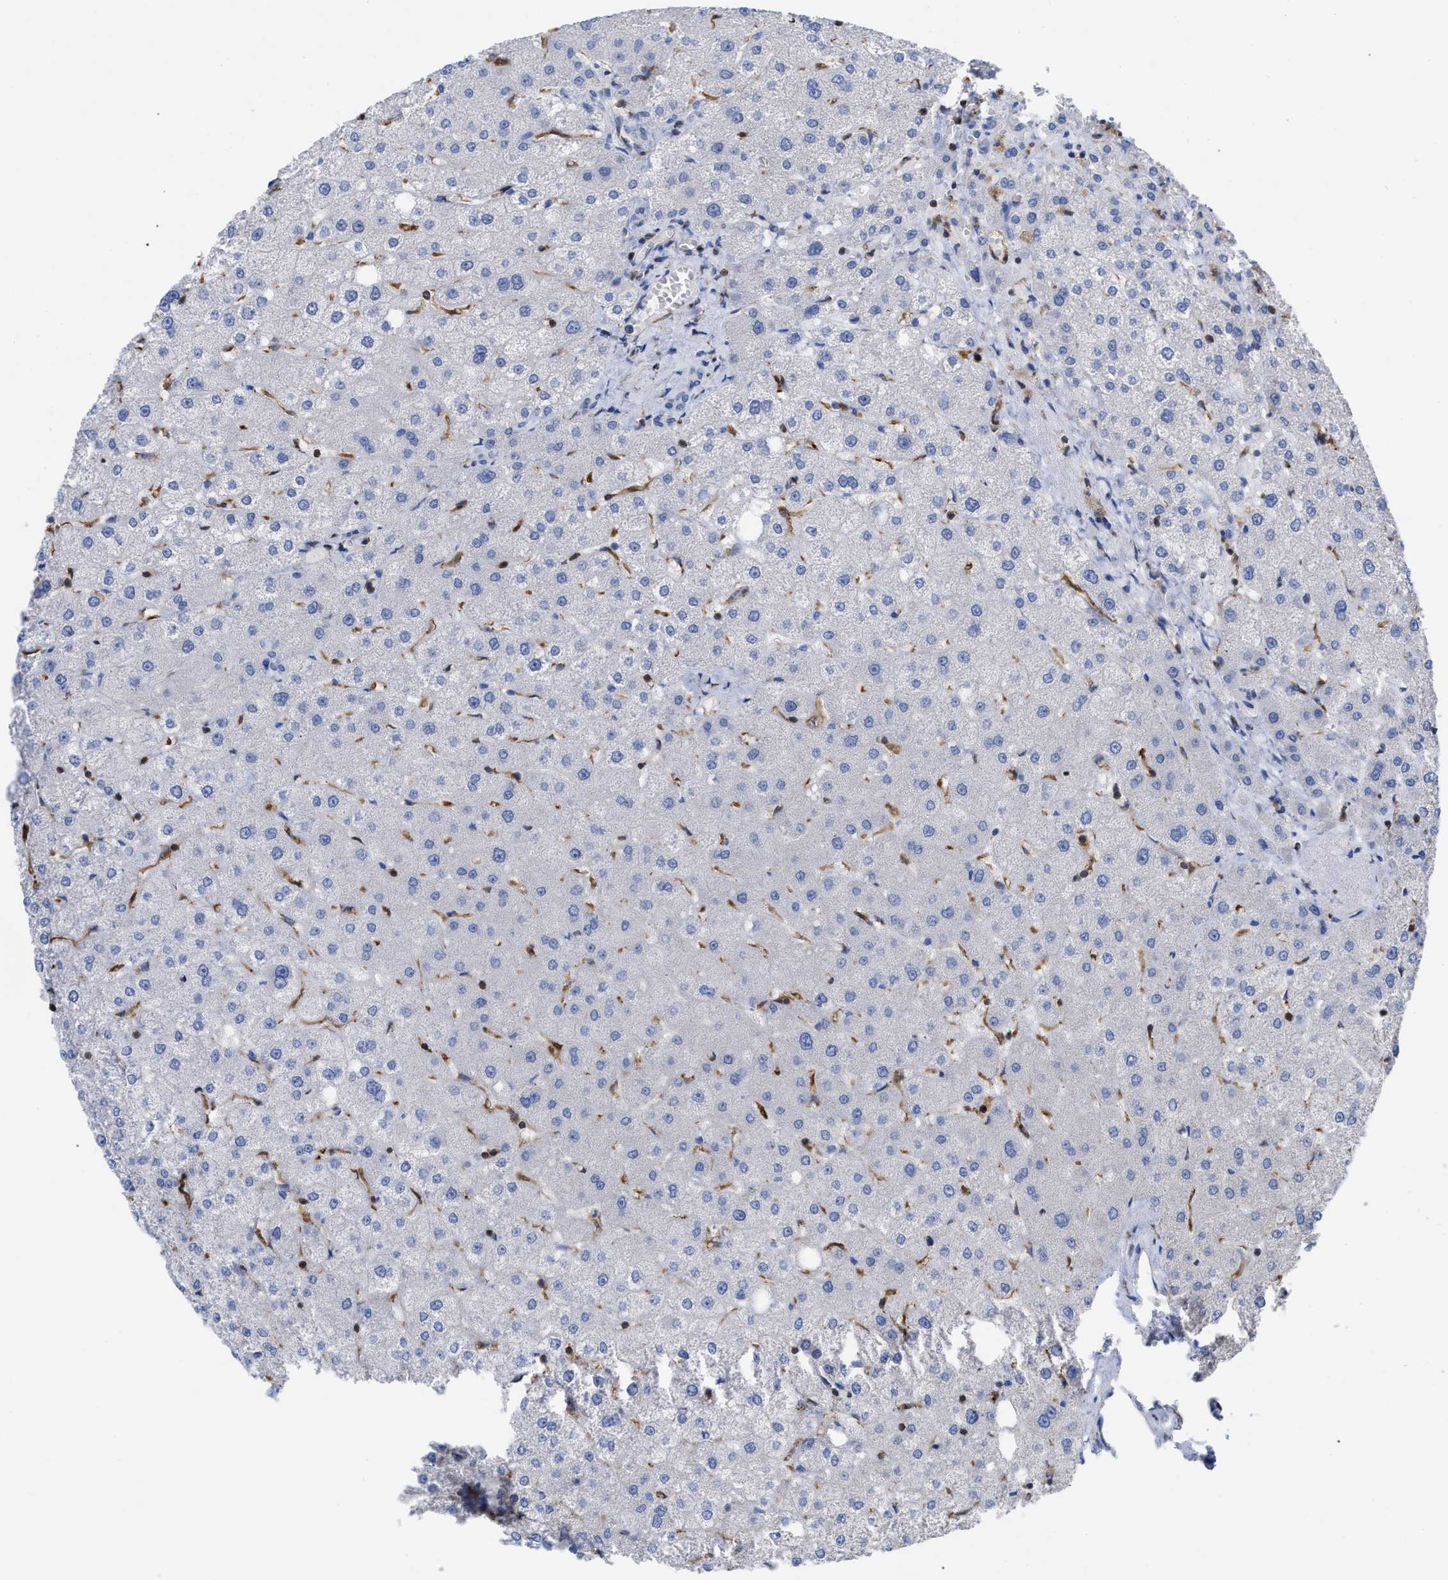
{"staining": {"intensity": "negative", "quantity": "none", "location": "none"}, "tissue": "liver", "cell_type": "Cholangiocytes", "image_type": "normal", "snomed": [{"axis": "morphology", "description": "Normal tissue, NOS"}, {"axis": "topography", "description": "Liver"}], "caption": "IHC of unremarkable liver demonstrates no expression in cholangiocytes. (Immunohistochemistry, brightfield microscopy, high magnification).", "gene": "GIMAP4", "patient": {"sex": "male", "age": 73}}